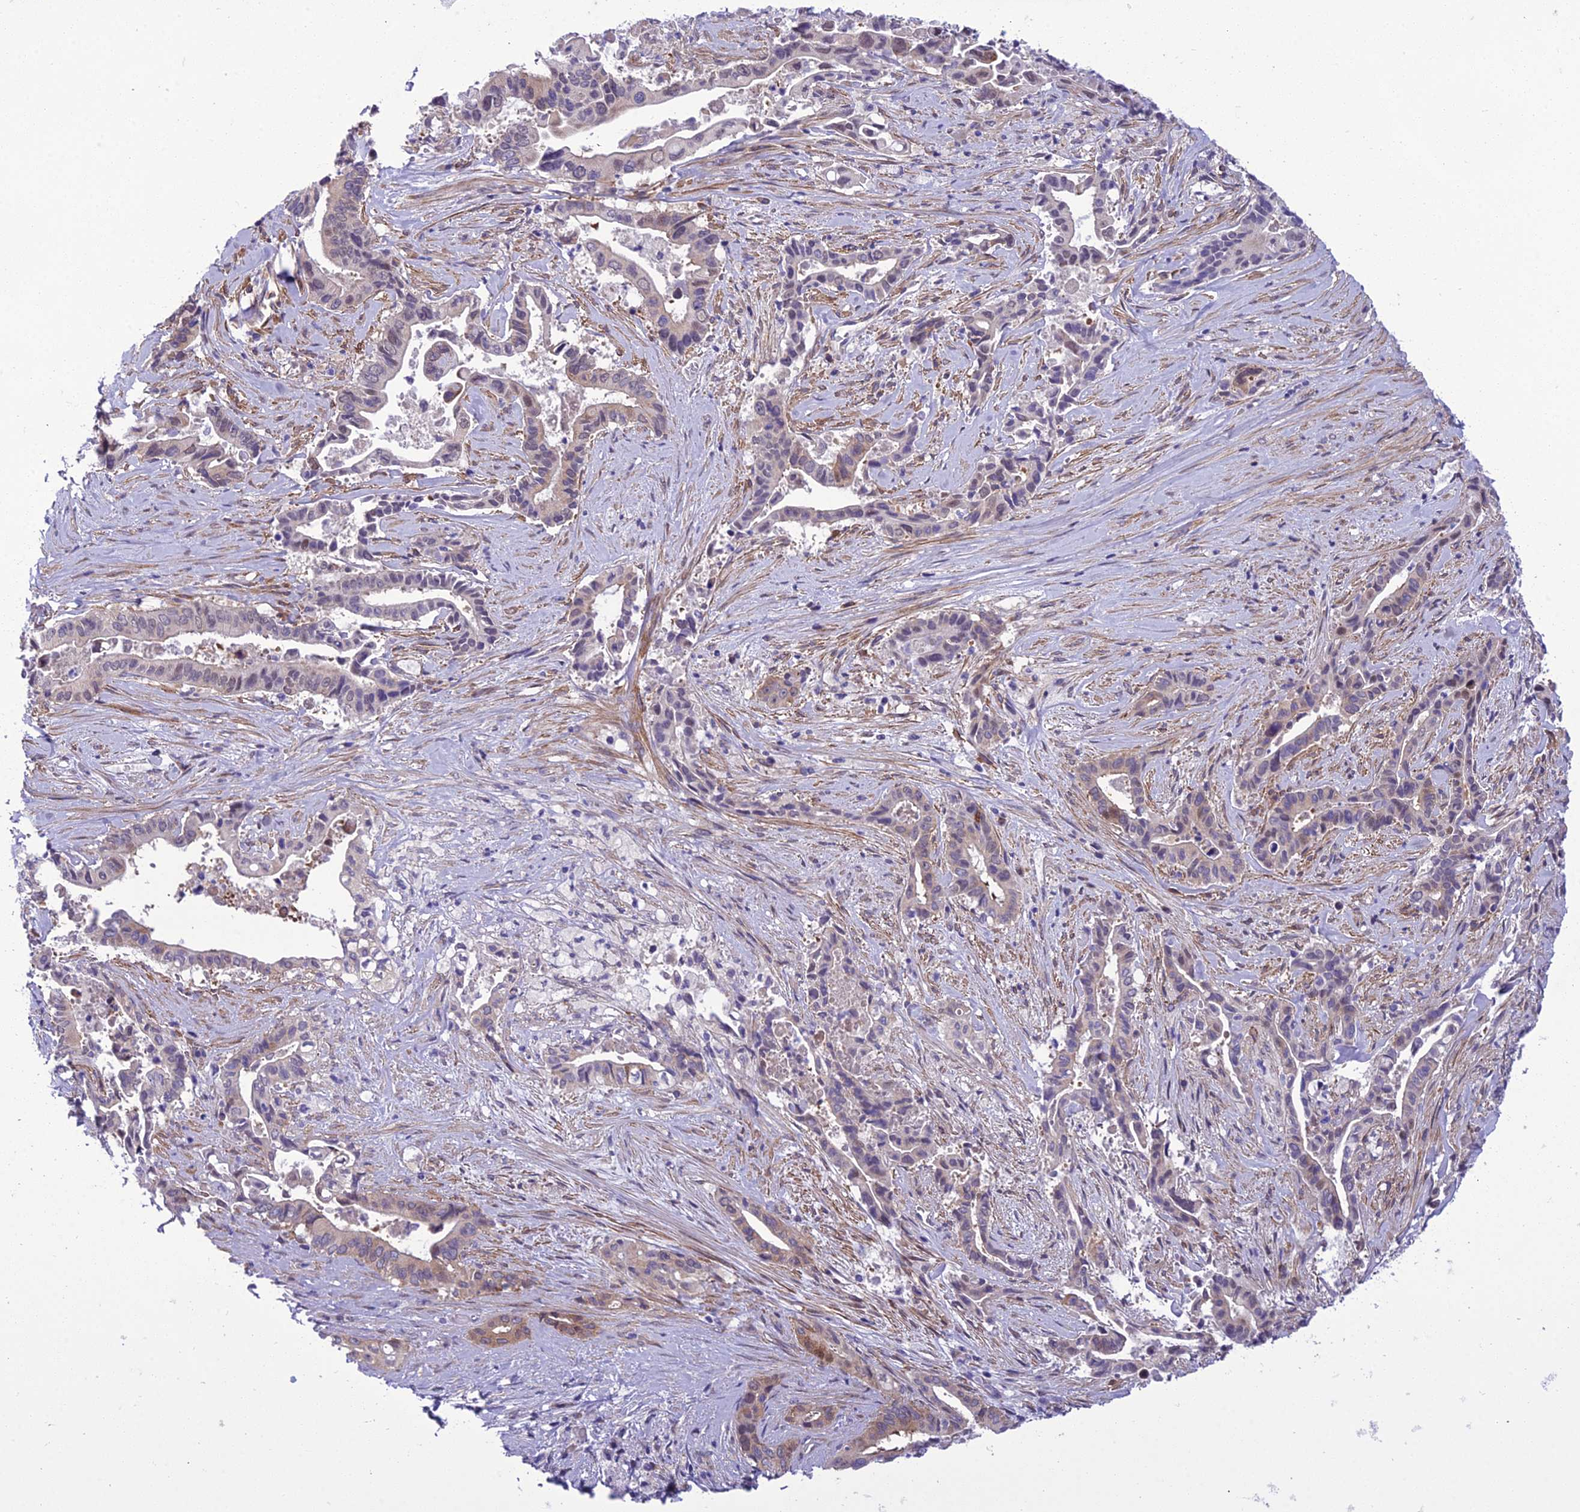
{"staining": {"intensity": "weak", "quantity": "<25%", "location": "cytoplasmic/membranous"}, "tissue": "pancreatic cancer", "cell_type": "Tumor cells", "image_type": "cancer", "snomed": [{"axis": "morphology", "description": "Adenocarcinoma, NOS"}, {"axis": "topography", "description": "Pancreas"}], "caption": "IHC histopathology image of human pancreatic adenocarcinoma stained for a protein (brown), which reveals no positivity in tumor cells.", "gene": "GAB4", "patient": {"sex": "female", "age": 77}}